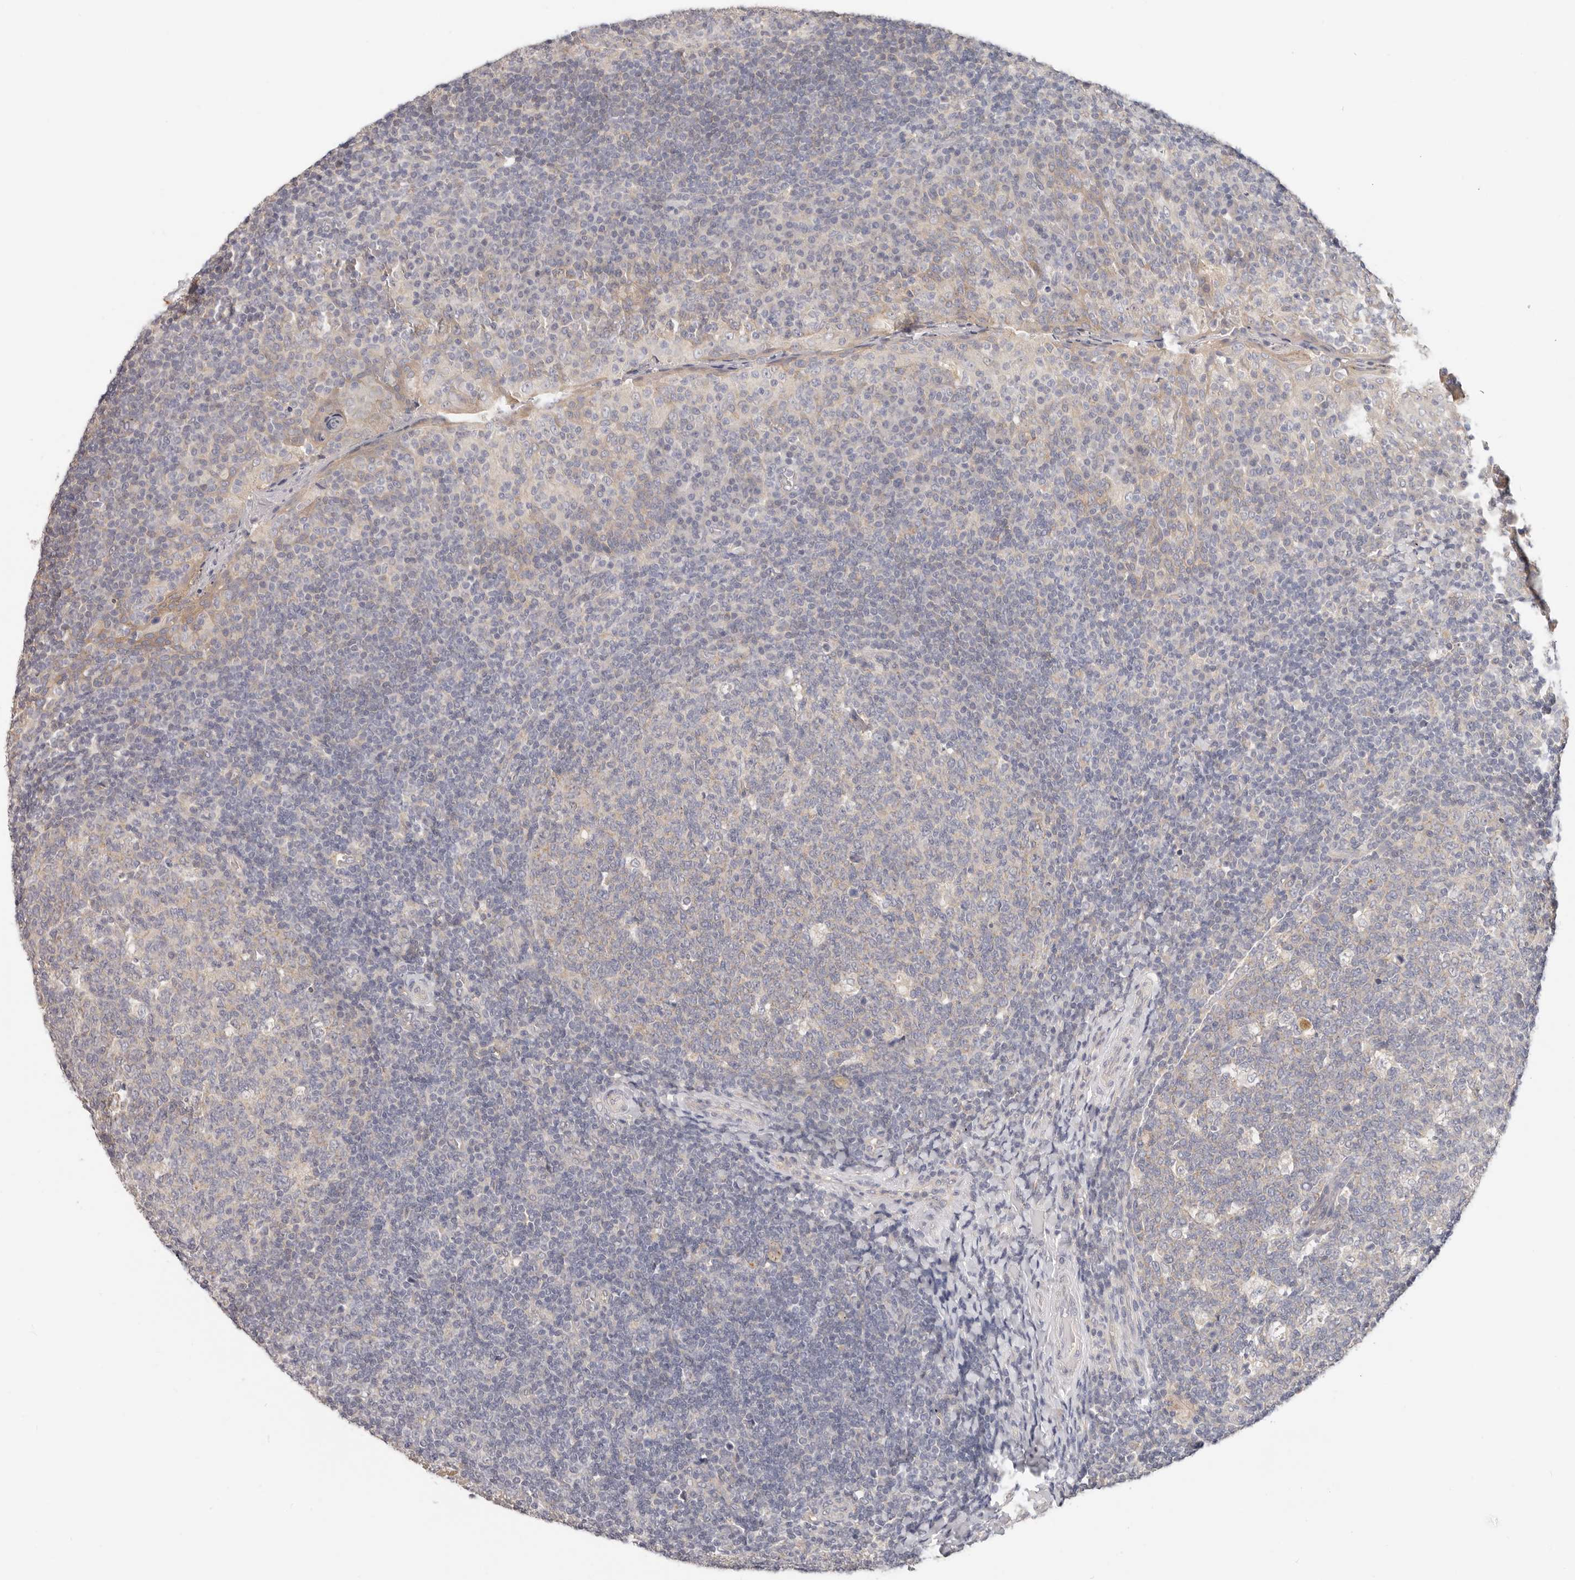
{"staining": {"intensity": "negative", "quantity": "none", "location": "none"}, "tissue": "tonsil", "cell_type": "Germinal center cells", "image_type": "normal", "snomed": [{"axis": "morphology", "description": "Normal tissue, NOS"}, {"axis": "topography", "description": "Tonsil"}], "caption": "Germinal center cells are negative for protein expression in unremarkable human tonsil. (Stains: DAB (3,3'-diaminobenzidine) IHC with hematoxylin counter stain, Microscopy: brightfield microscopy at high magnification).", "gene": "AFDN", "patient": {"sex": "female", "age": 19}}